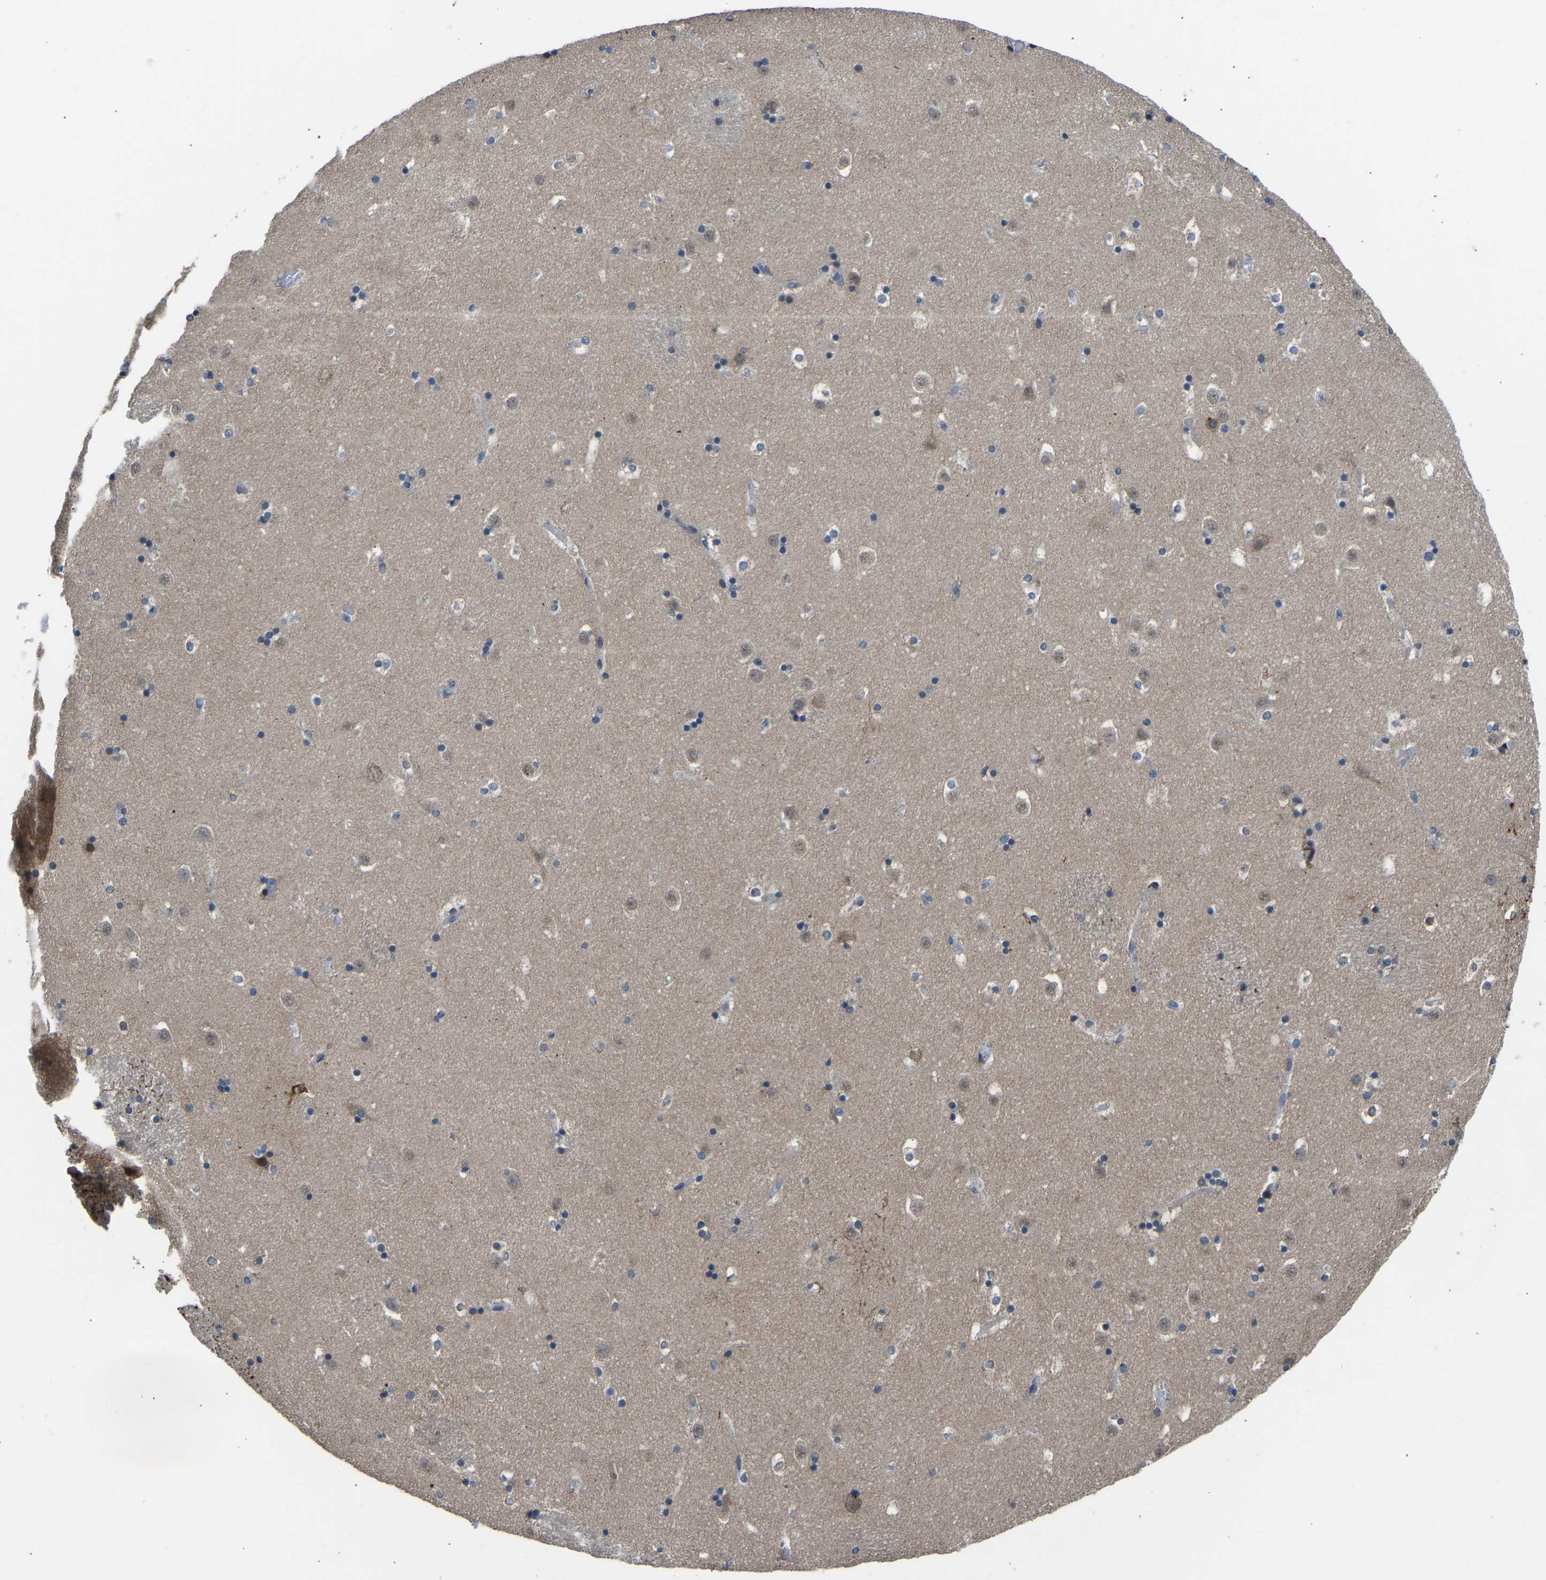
{"staining": {"intensity": "strong", "quantity": "<25%", "location": "cytoplasmic/membranous"}, "tissue": "caudate", "cell_type": "Glial cells", "image_type": "normal", "snomed": [{"axis": "morphology", "description": "Normal tissue, NOS"}, {"axis": "topography", "description": "Lateral ventricle wall"}], "caption": "Glial cells show strong cytoplasmic/membranous positivity in approximately <25% of cells in benign caudate.", "gene": "CDK2AP1", "patient": {"sex": "male", "age": 45}}